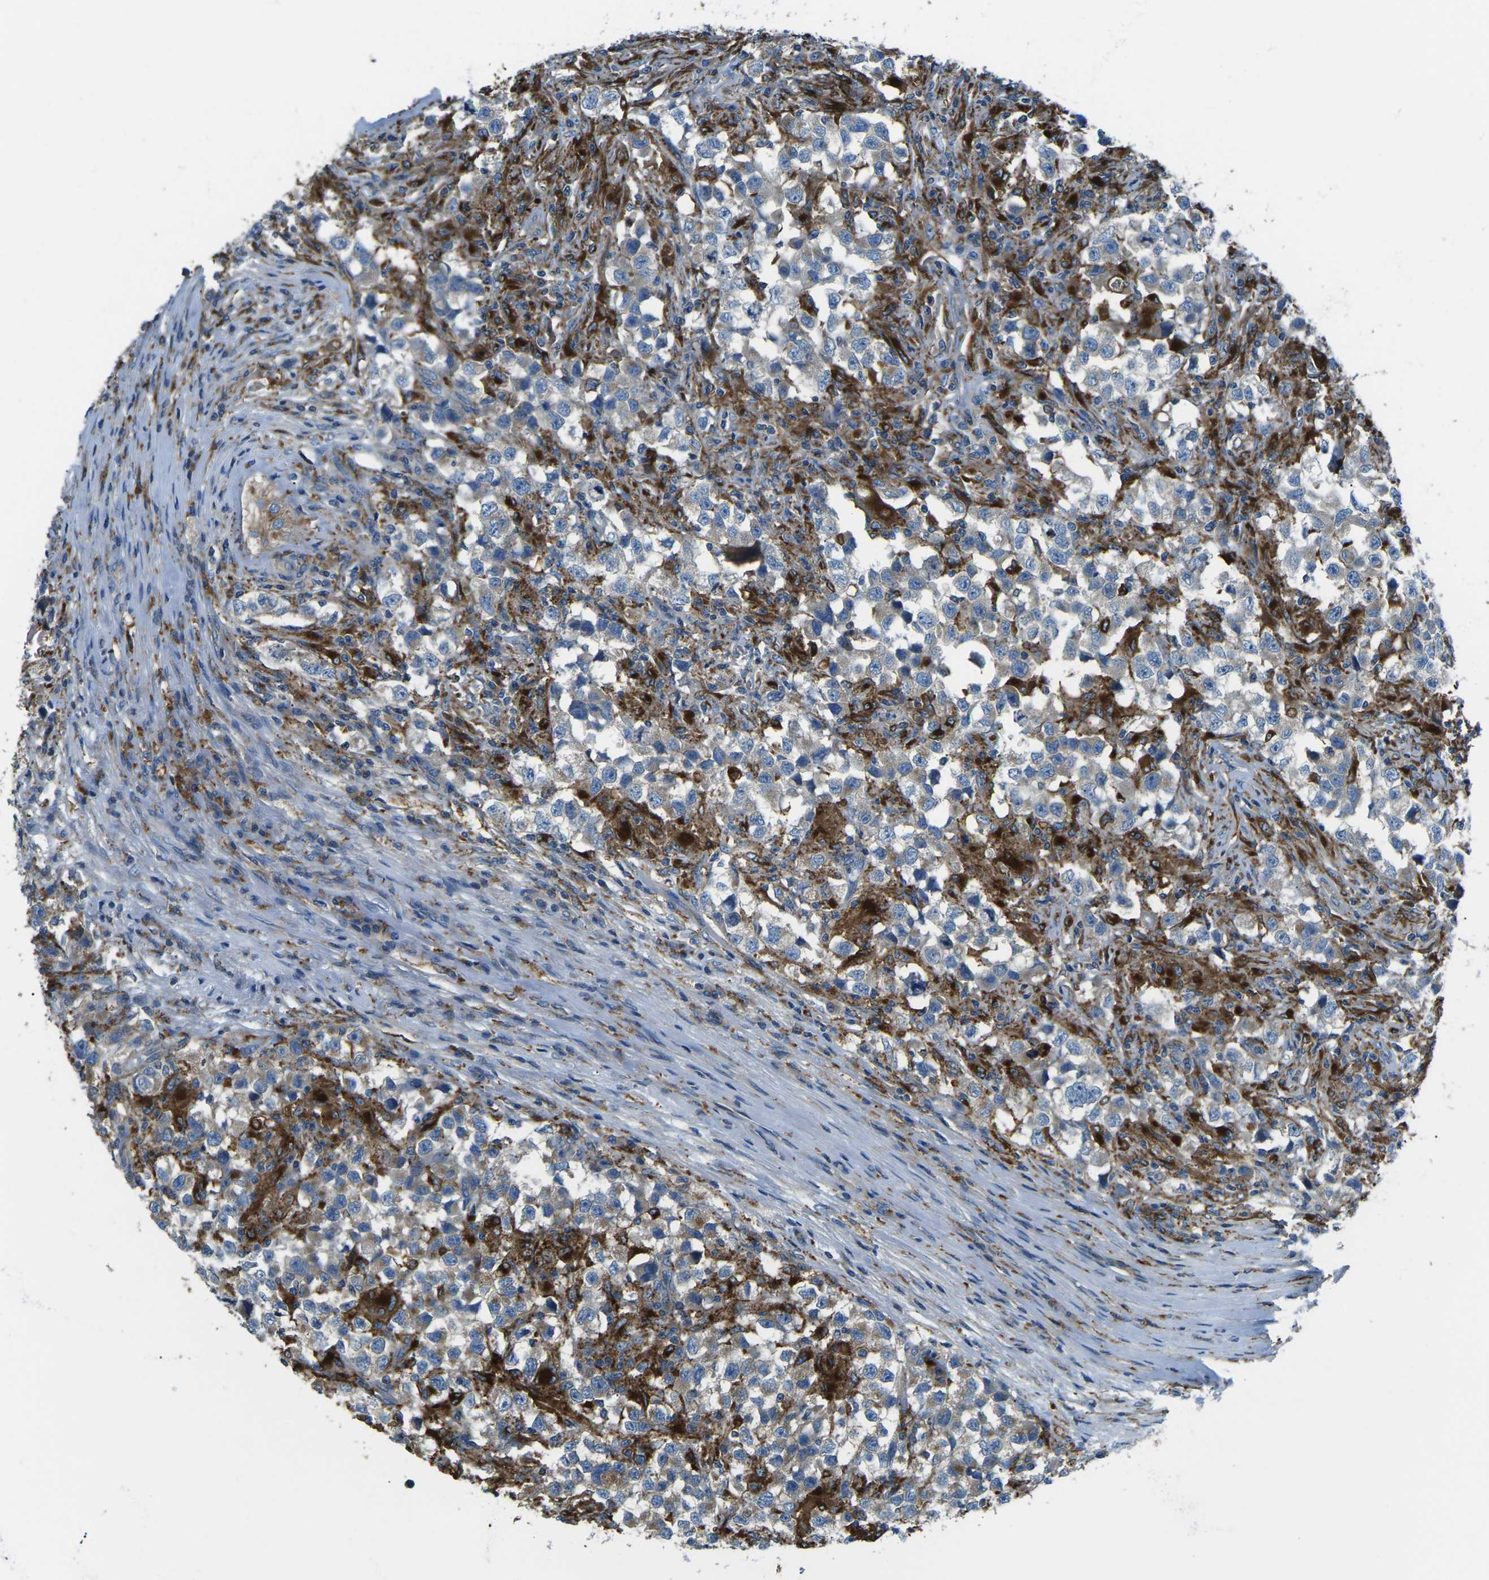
{"staining": {"intensity": "weak", "quantity": ">75%", "location": "cytoplasmic/membranous"}, "tissue": "testis cancer", "cell_type": "Tumor cells", "image_type": "cancer", "snomed": [{"axis": "morphology", "description": "Carcinoma, Embryonal, NOS"}, {"axis": "topography", "description": "Testis"}], "caption": "Brown immunohistochemical staining in embryonal carcinoma (testis) demonstrates weak cytoplasmic/membranous positivity in about >75% of tumor cells. Immunohistochemistry (ihc) stains the protein in brown and the nuclei are stained blue.", "gene": "CDK17", "patient": {"sex": "male", "age": 21}}